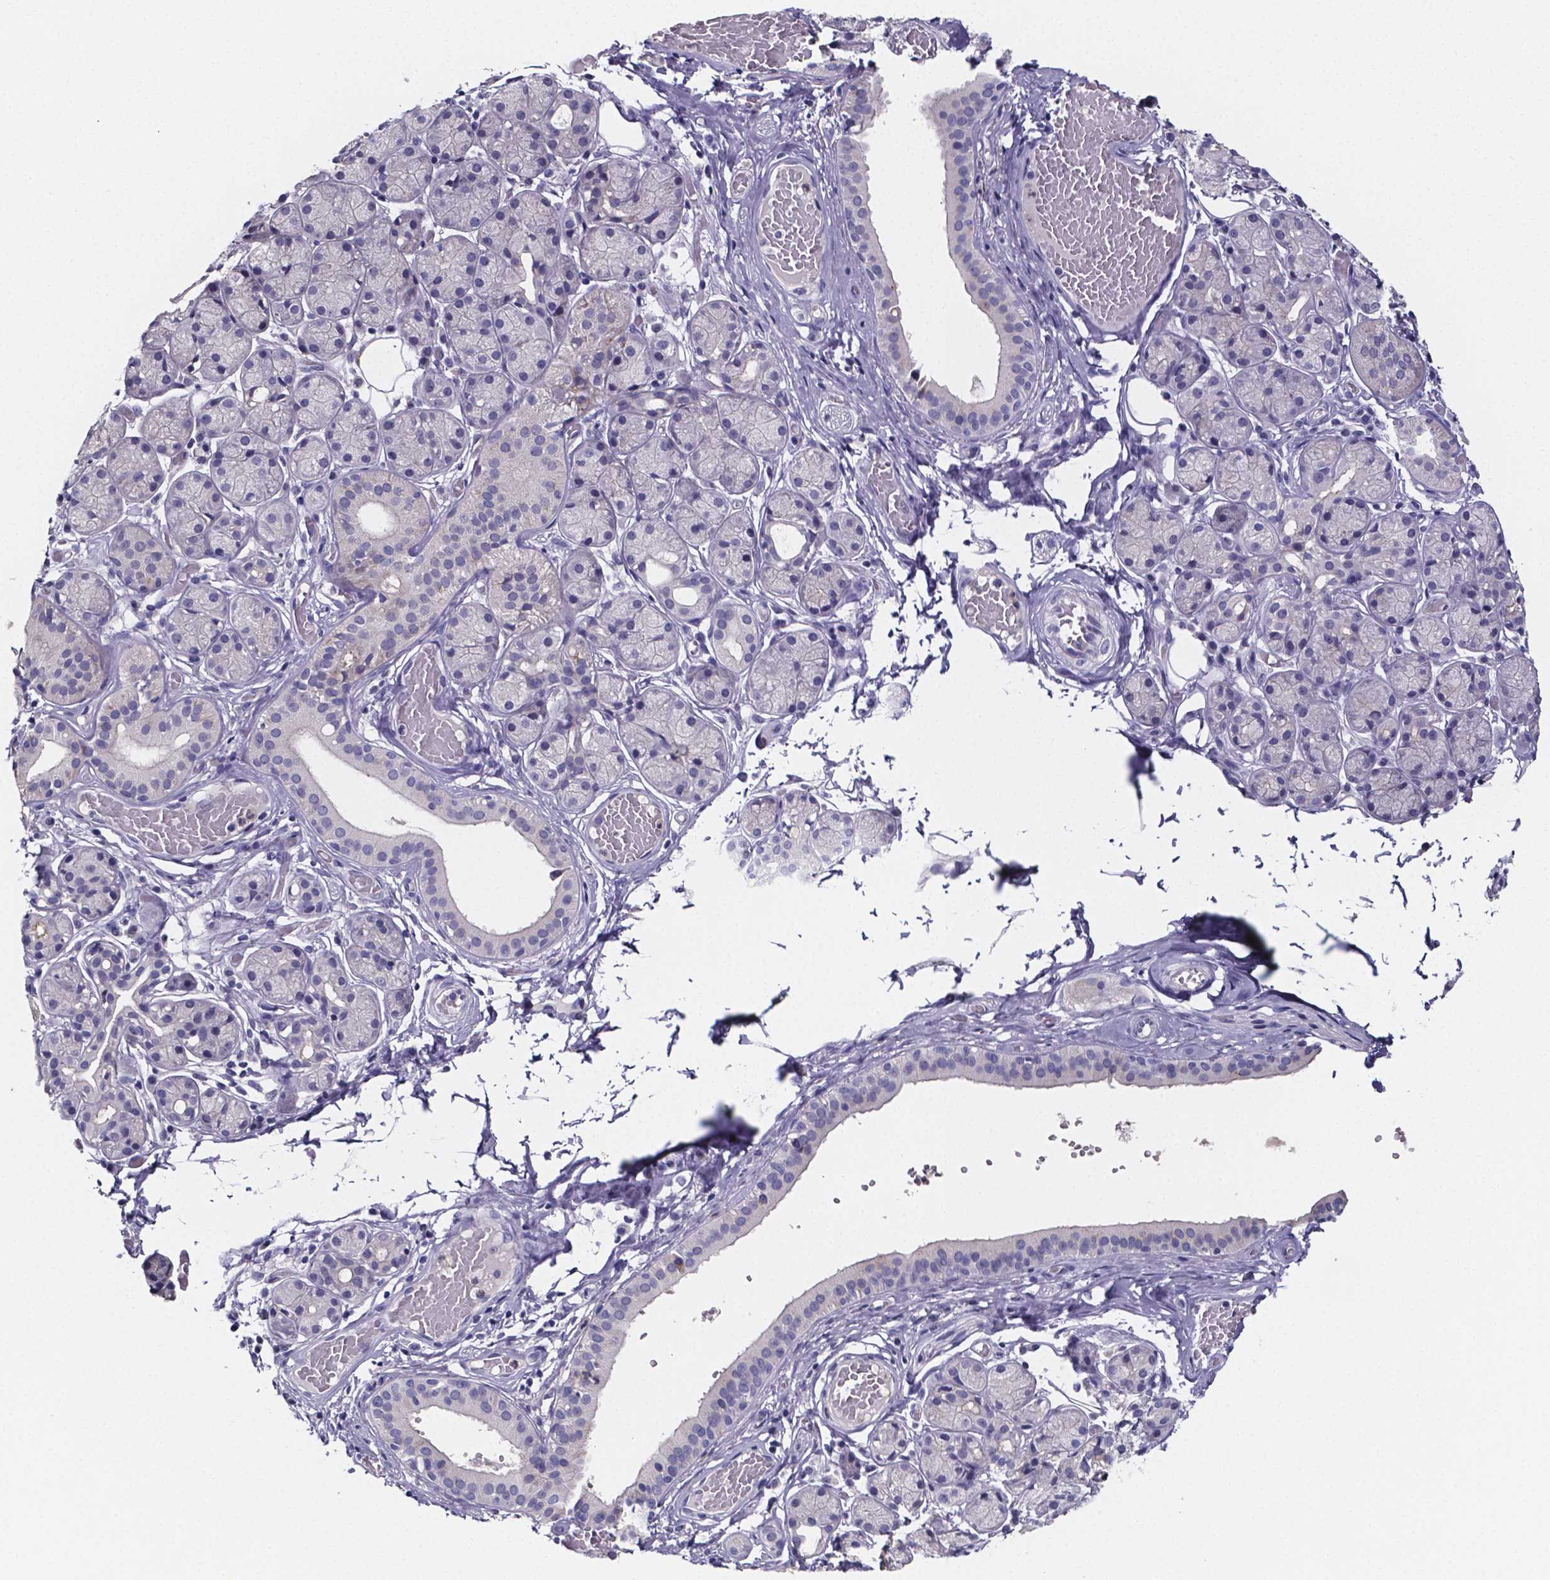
{"staining": {"intensity": "negative", "quantity": "none", "location": "none"}, "tissue": "salivary gland", "cell_type": "Glandular cells", "image_type": "normal", "snomed": [{"axis": "morphology", "description": "Normal tissue, NOS"}, {"axis": "topography", "description": "Salivary gland"}, {"axis": "topography", "description": "Peripheral nerve tissue"}], "caption": "The image reveals no significant positivity in glandular cells of salivary gland. (DAB (3,3'-diaminobenzidine) IHC, high magnification).", "gene": "IZUMO1", "patient": {"sex": "male", "age": 71}}